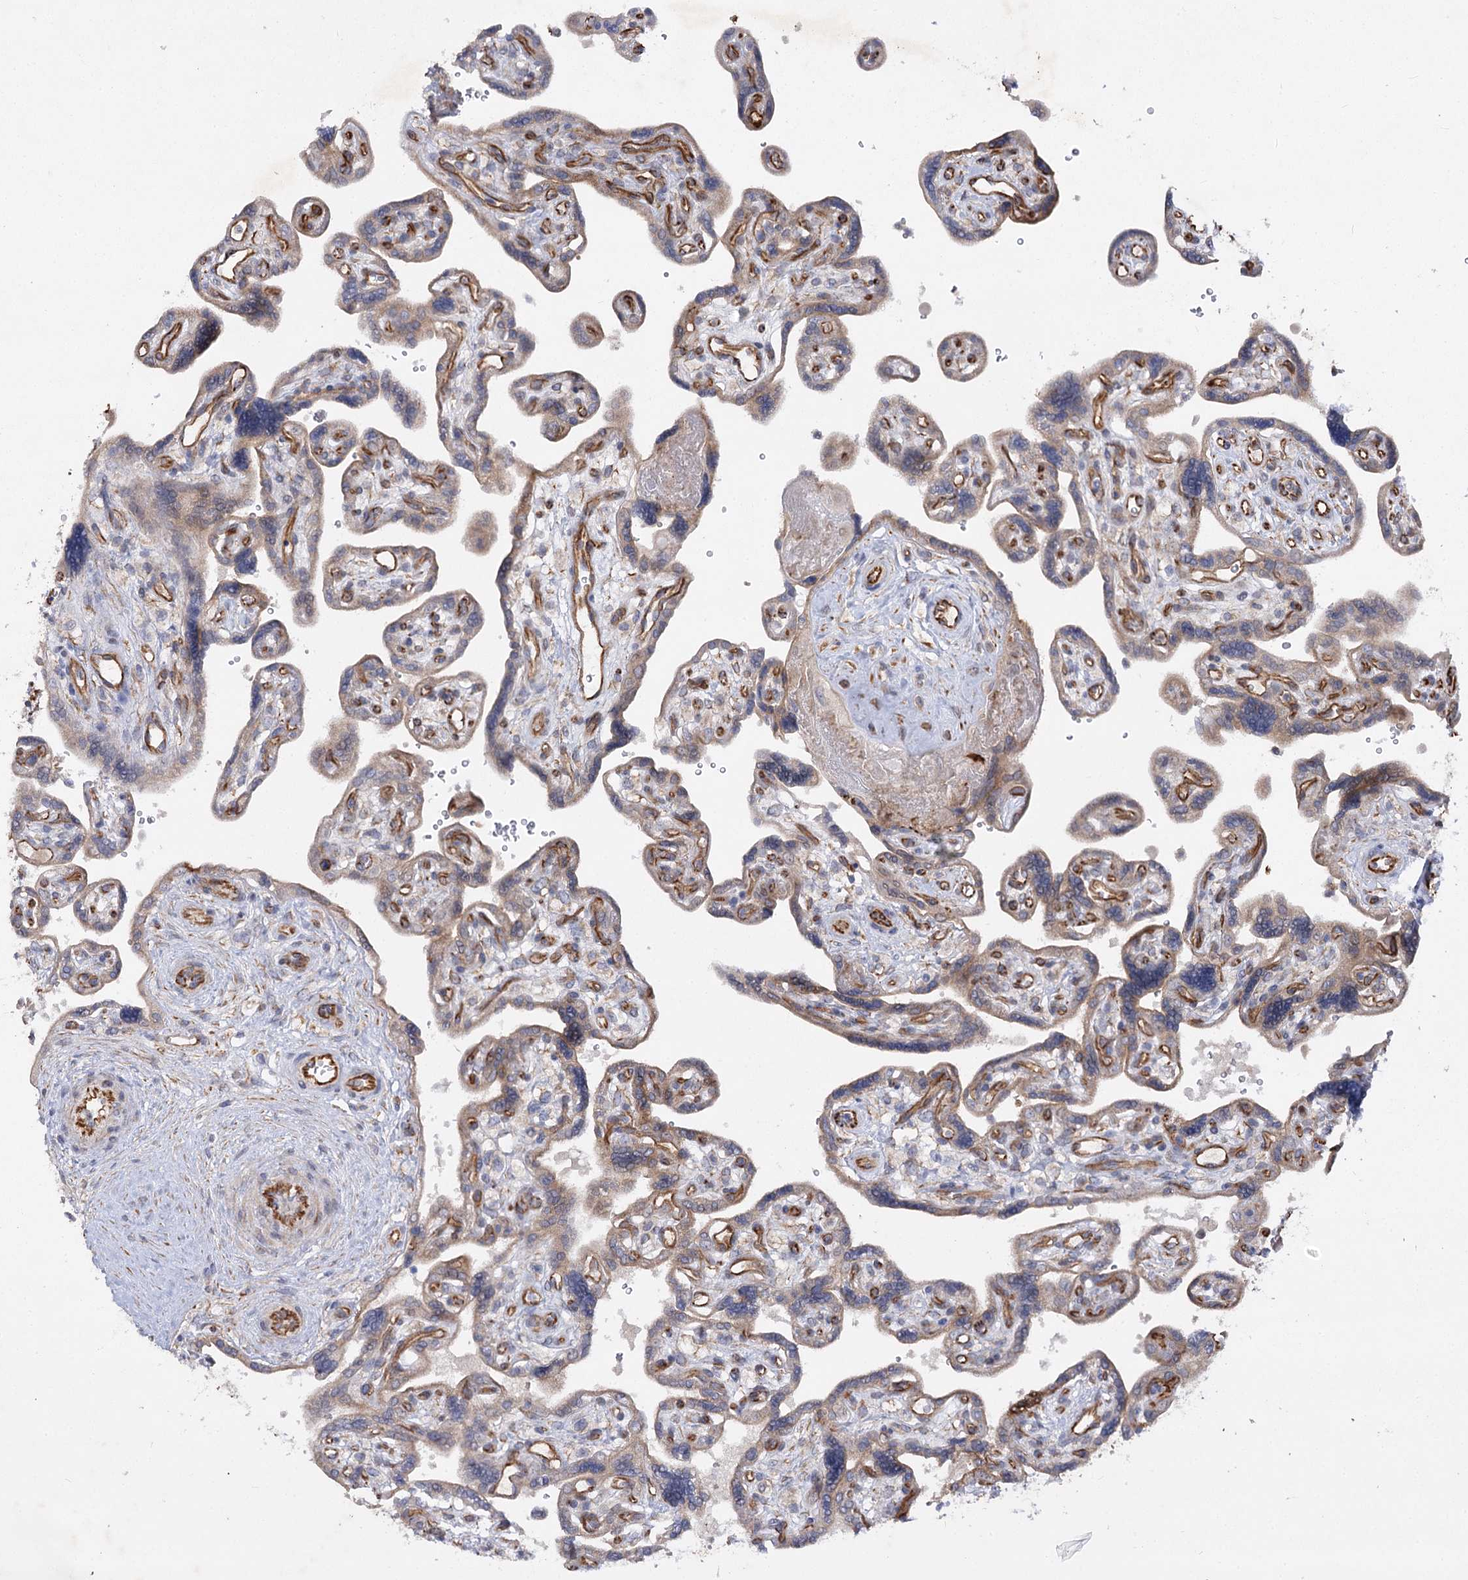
{"staining": {"intensity": "weak", "quantity": "25%-75%", "location": "cytoplasmic/membranous"}, "tissue": "placenta", "cell_type": "Trophoblastic cells", "image_type": "normal", "snomed": [{"axis": "morphology", "description": "Normal tissue, NOS"}, {"axis": "topography", "description": "Placenta"}], "caption": "Protein expression analysis of benign placenta shows weak cytoplasmic/membranous positivity in approximately 25%-75% of trophoblastic cells.", "gene": "KIAA0825", "patient": {"sex": "female", "age": 39}}